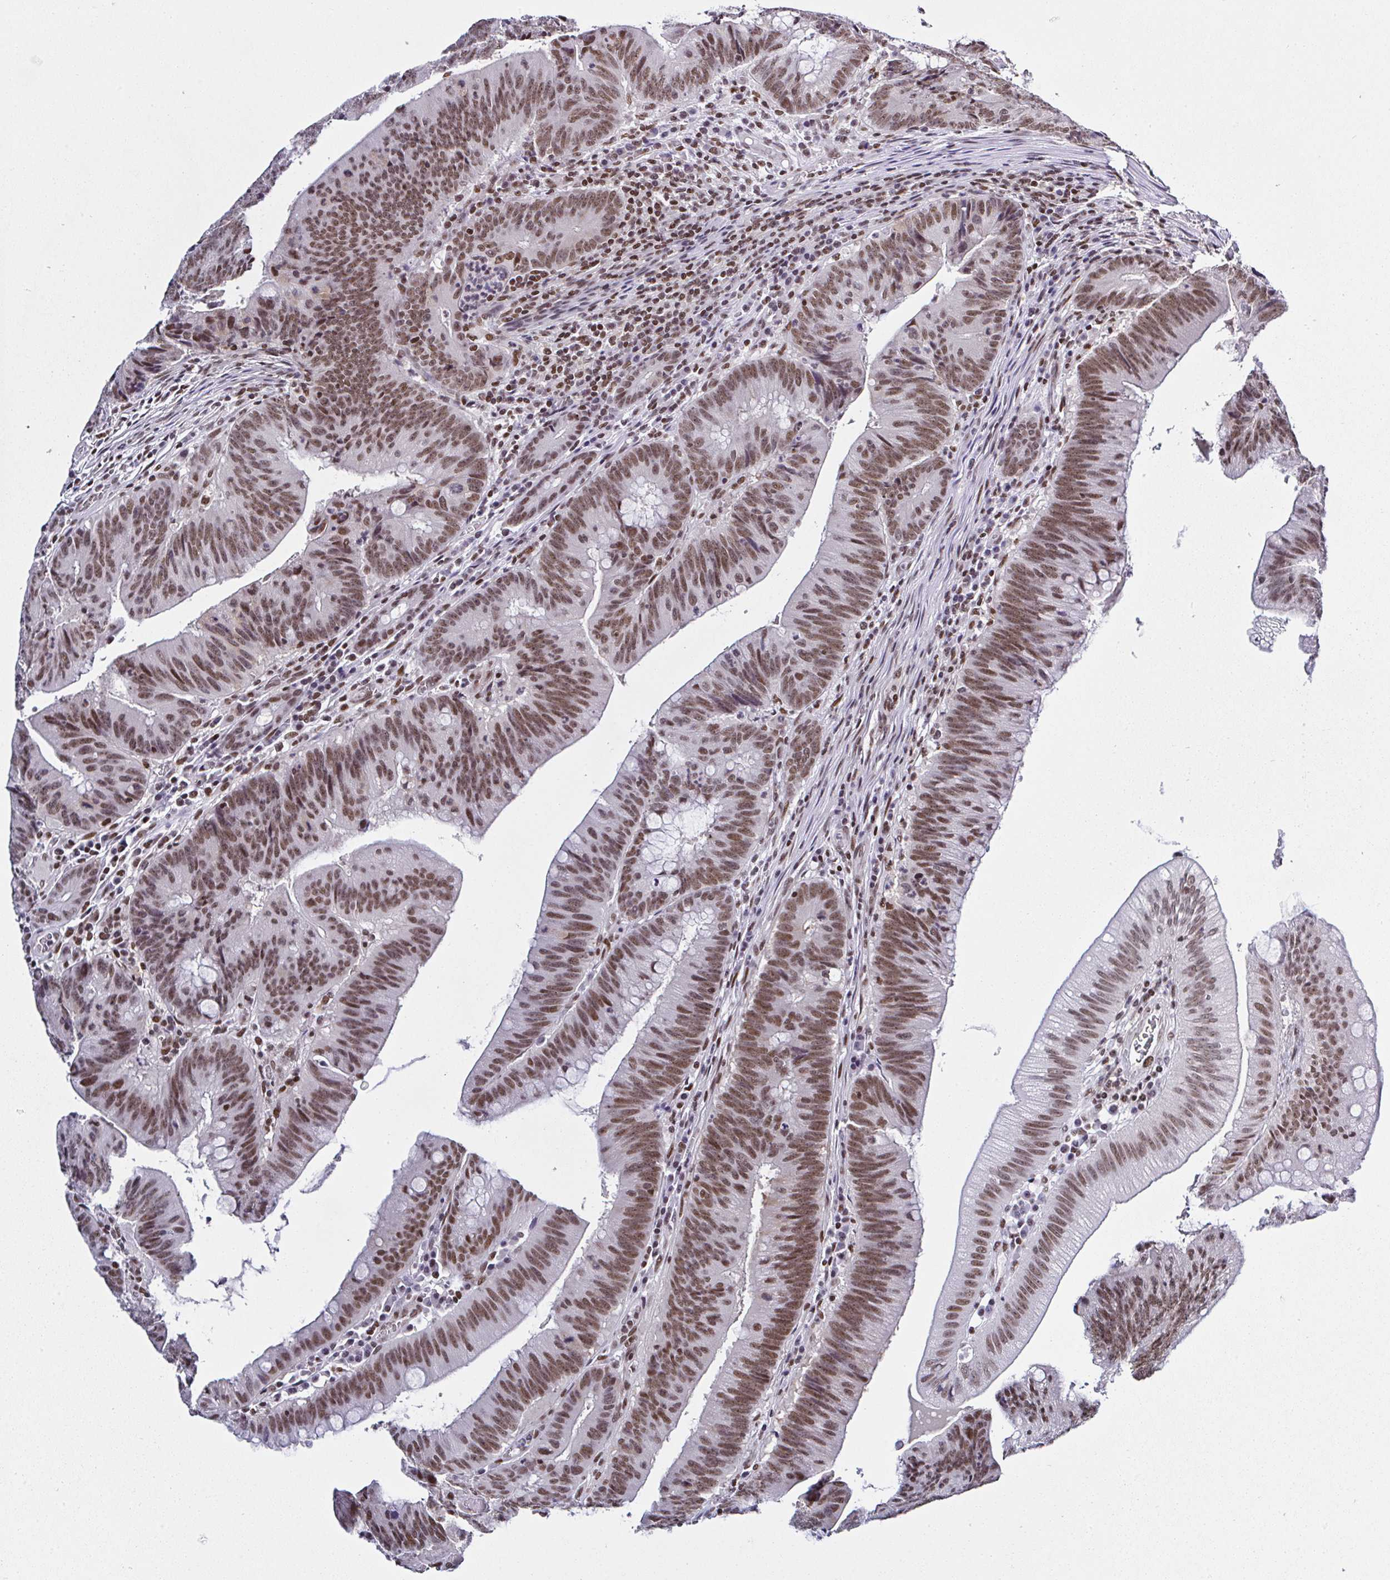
{"staining": {"intensity": "moderate", "quantity": ">75%", "location": "nuclear"}, "tissue": "colorectal cancer", "cell_type": "Tumor cells", "image_type": "cancer", "snomed": [{"axis": "morphology", "description": "Adenocarcinoma, NOS"}, {"axis": "topography", "description": "Colon"}], "caption": "This image demonstrates immunohistochemistry staining of adenocarcinoma (colorectal), with medium moderate nuclear staining in about >75% of tumor cells.", "gene": "DR1", "patient": {"sex": "female", "age": 87}}